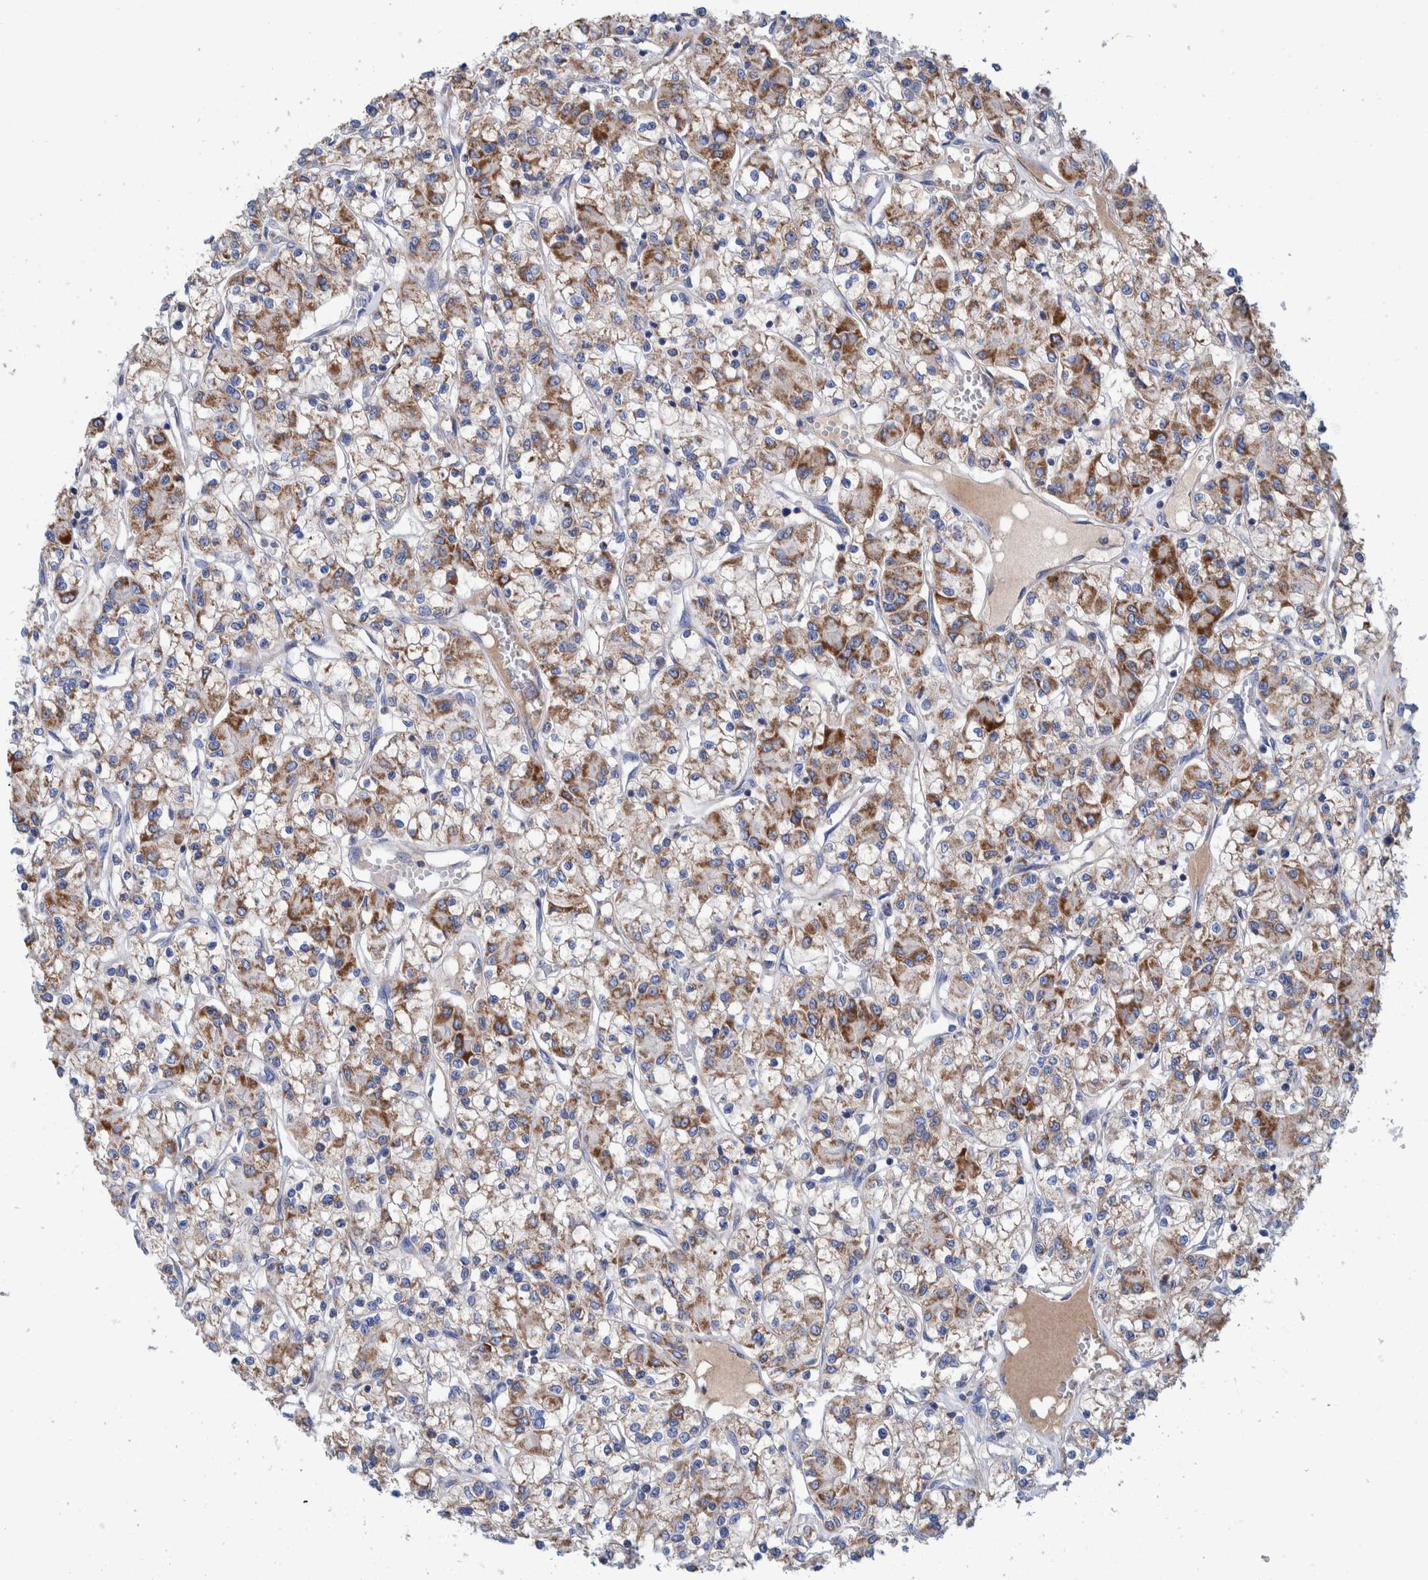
{"staining": {"intensity": "moderate", "quantity": ">75%", "location": "cytoplasmic/membranous"}, "tissue": "renal cancer", "cell_type": "Tumor cells", "image_type": "cancer", "snomed": [{"axis": "morphology", "description": "Adenocarcinoma, NOS"}, {"axis": "topography", "description": "Kidney"}], "caption": "This image demonstrates adenocarcinoma (renal) stained with IHC to label a protein in brown. The cytoplasmic/membranous of tumor cells show moderate positivity for the protein. Nuclei are counter-stained blue.", "gene": "DECR1", "patient": {"sex": "female", "age": 59}}